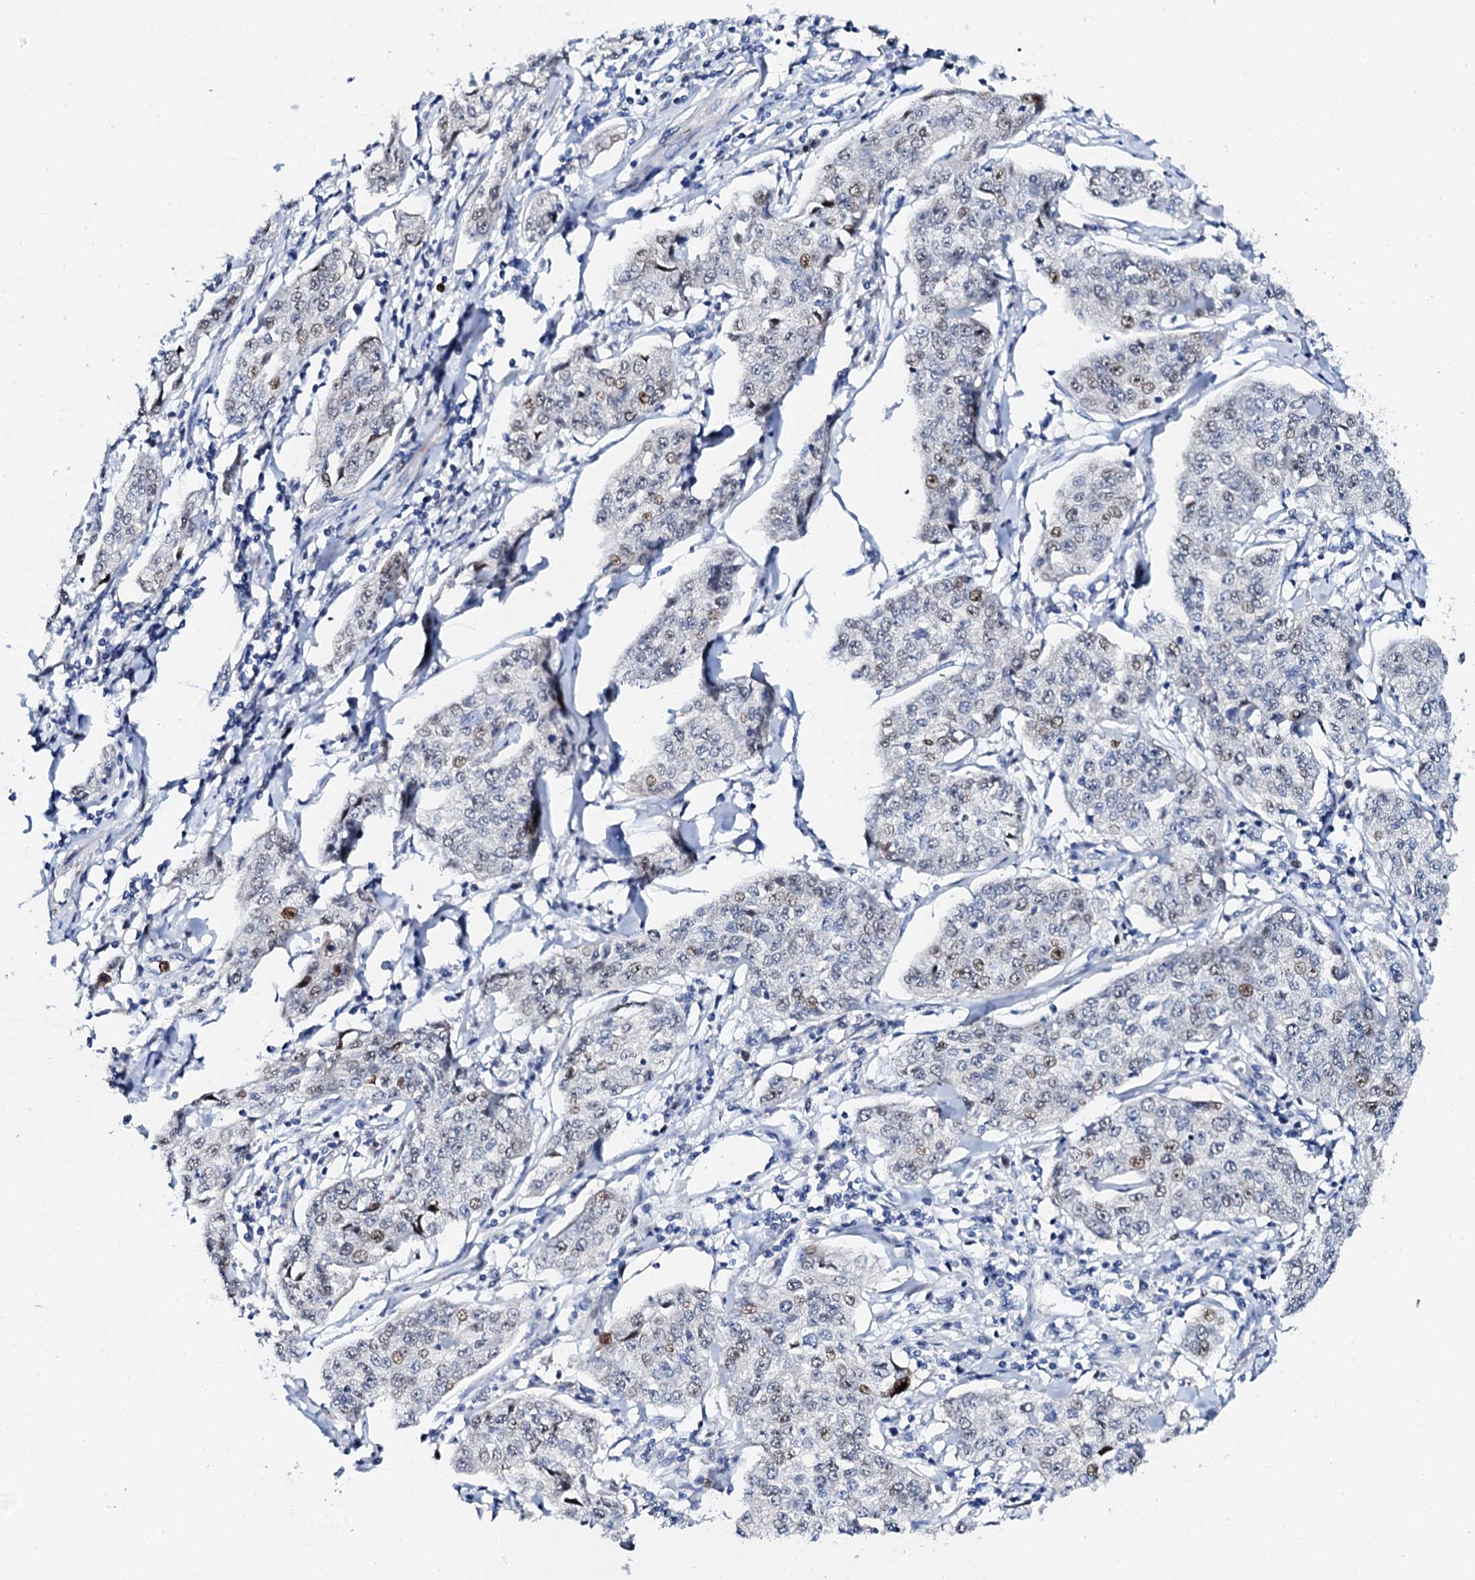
{"staining": {"intensity": "weak", "quantity": "25%-75%", "location": "nuclear"}, "tissue": "cervical cancer", "cell_type": "Tumor cells", "image_type": "cancer", "snomed": [{"axis": "morphology", "description": "Squamous cell carcinoma, NOS"}, {"axis": "topography", "description": "Cervix"}], "caption": "This is a photomicrograph of immunohistochemistry staining of cervical cancer, which shows weak staining in the nuclear of tumor cells.", "gene": "NUDT13", "patient": {"sex": "female", "age": 35}}